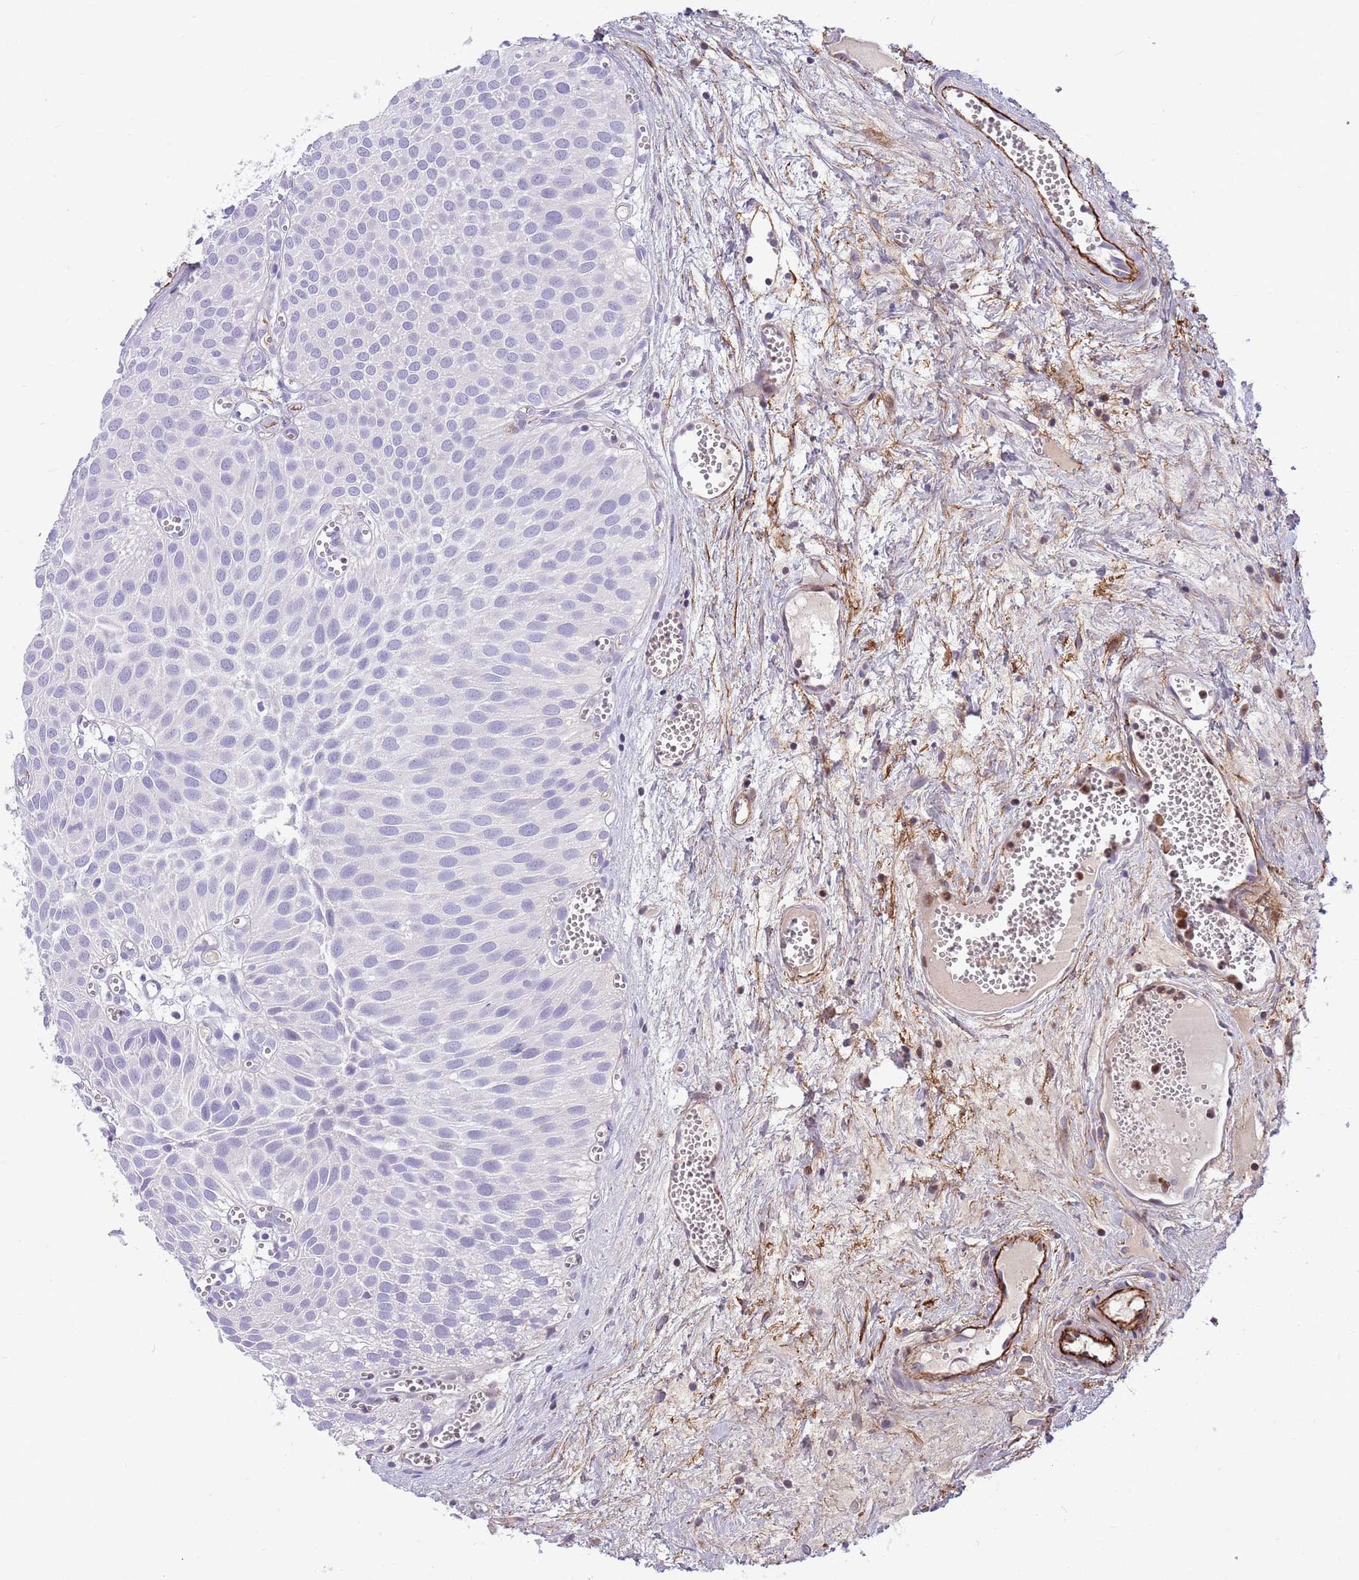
{"staining": {"intensity": "negative", "quantity": "none", "location": "none"}, "tissue": "urothelial cancer", "cell_type": "Tumor cells", "image_type": "cancer", "snomed": [{"axis": "morphology", "description": "Urothelial carcinoma, Low grade"}, {"axis": "topography", "description": "Urinary bladder"}], "caption": "Histopathology image shows no significant protein expression in tumor cells of urothelial carcinoma (low-grade).", "gene": "LEPROTL1", "patient": {"sex": "male", "age": 88}}